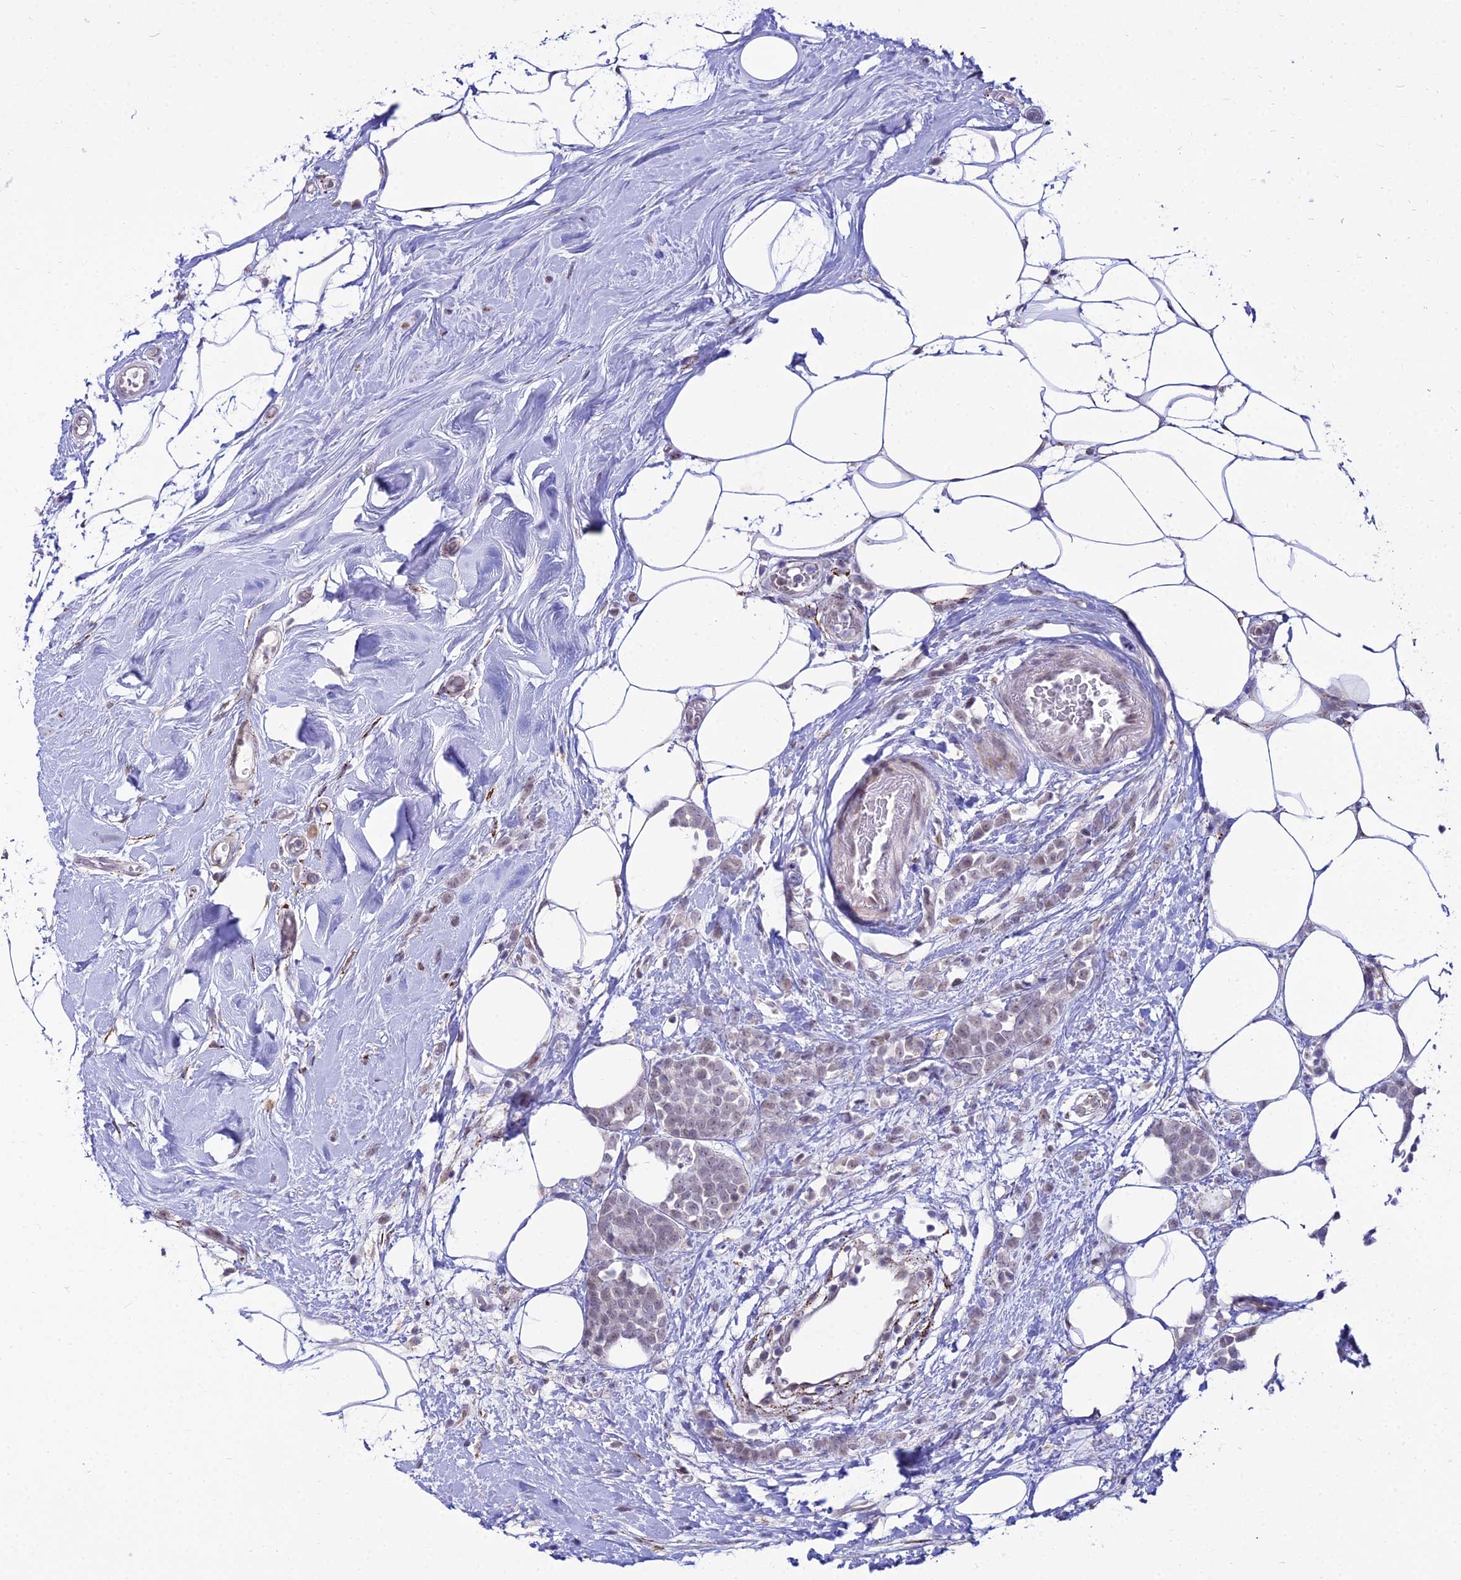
{"staining": {"intensity": "weak", "quantity": ">75%", "location": "nuclear"}, "tissue": "breast cancer", "cell_type": "Tumor cells", "image_type": "cancer", "snomed": [{"axis": "morphology", "description": "Lobular carcinoma"}, {"axis": "topography", "description": "Breast"}], "caption": "Immunohistochemistry (IHC) photomicrograph of human breast cancer (lobular carcinoma) stained for a protein (brown), which displays low levels of weak nuclear staining in approximately >75% of tumor cells.", "gene": "C6orf163", "patient": {"sex": "female", "age": 58}}